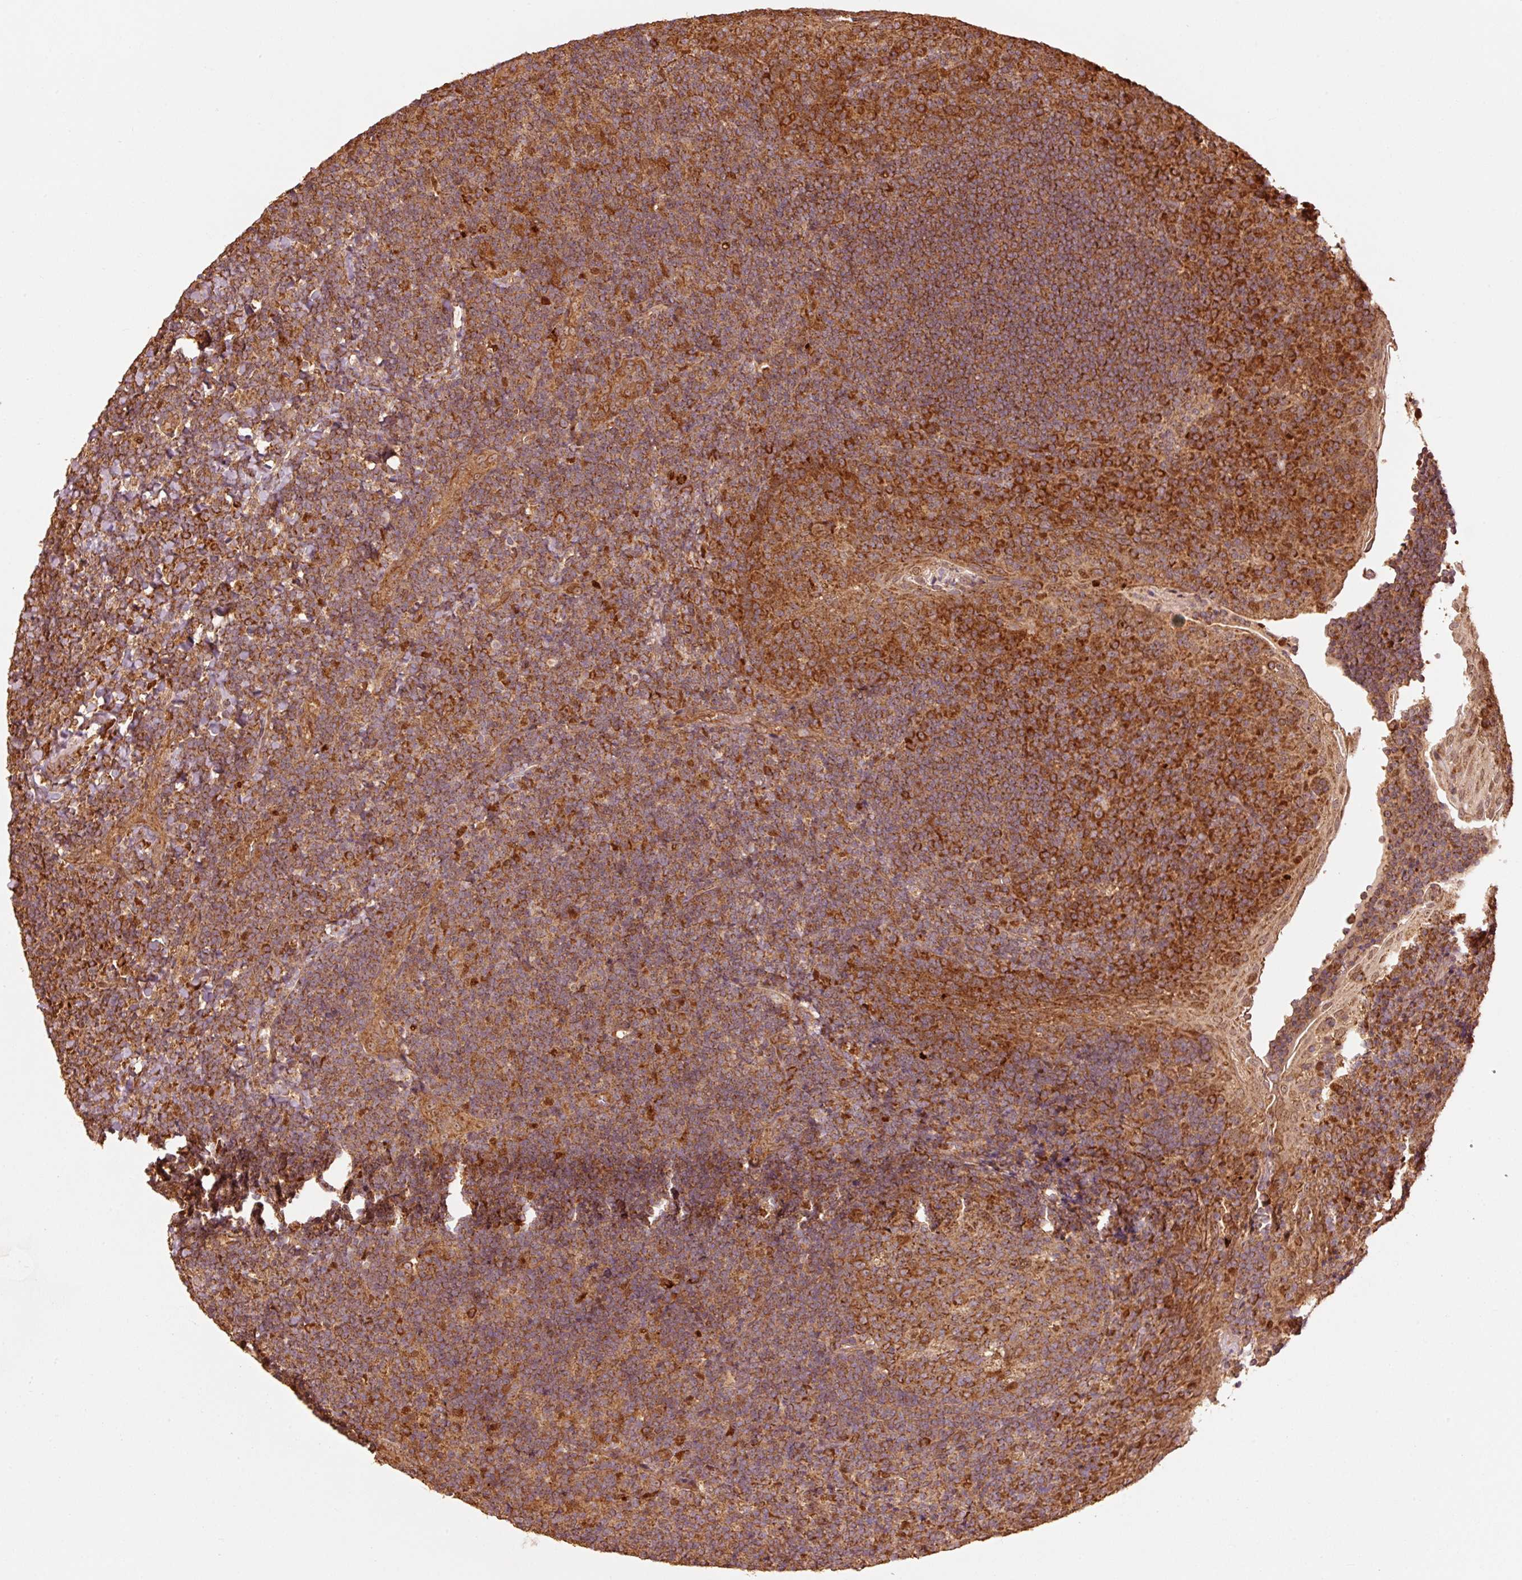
{"staining": {"intensity": "strong", "quantity": ">75%", "location": "cytoplasmic/membranous"}, "tissue": "tonsil", "cell_type": "Germinal center cells", "image_type": "normal", "snomed": [{"axis": "morphology", "description": "Normal tissue, NOS"}, {"axis": "topography", "description": "Tonsil"}], "caption": "Immunohistochemistry (IHC) of normal tonsil demonstrates high levels of strong cytoplasmic/membranous staining in about >75% of germinal center cells. The staining was performed using DAB (3,3'-diaminobenzidine) to visualize the protein expression in brown, while the nuclei were stained in blue with hematoxylin (Magnification: 20x).", "gene": "MRPL16", "patient": {"sex": "male", "age": 17}}